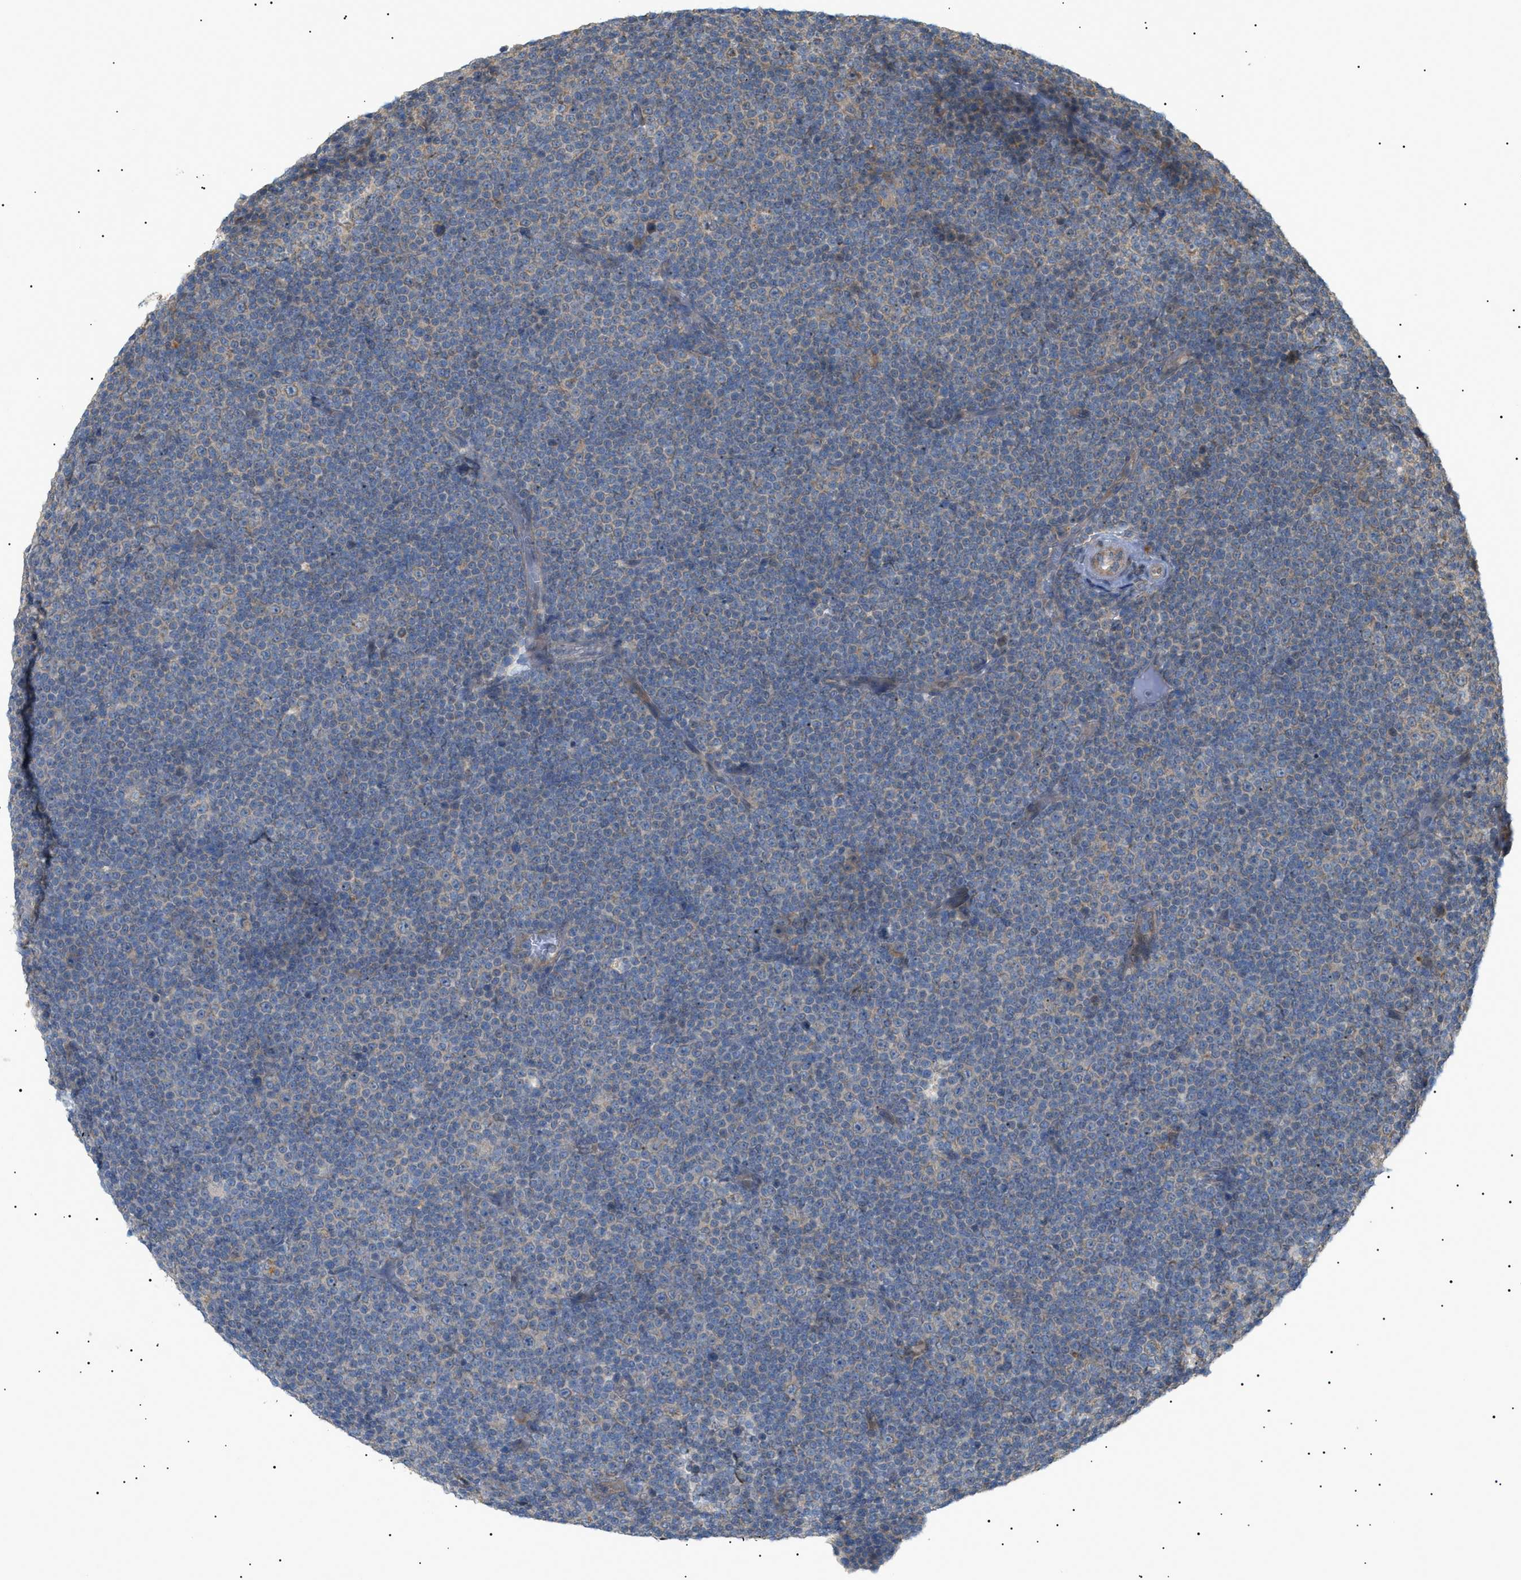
{"staining": {"intensity": "negative", "quantity": "none", "location": "none"}, "tissue": "lymphoma", "cell_type": "Tumor cells", "image_type": "cancer", "snomed": [{"axis": "morphology", "description": "Malignant lymphoma, non-Hodgkin's type, Low grade"}, {"axis": "topography", "description": "Lymph node"}], "caption": "A histopathology image of low-grade malignant lymphoma, non-Hodgkin's type stained for a protein exhibits no brown staining in tumor cells.", "gene": "IRS2", "patient": {"sex": "female", "age": 67}}